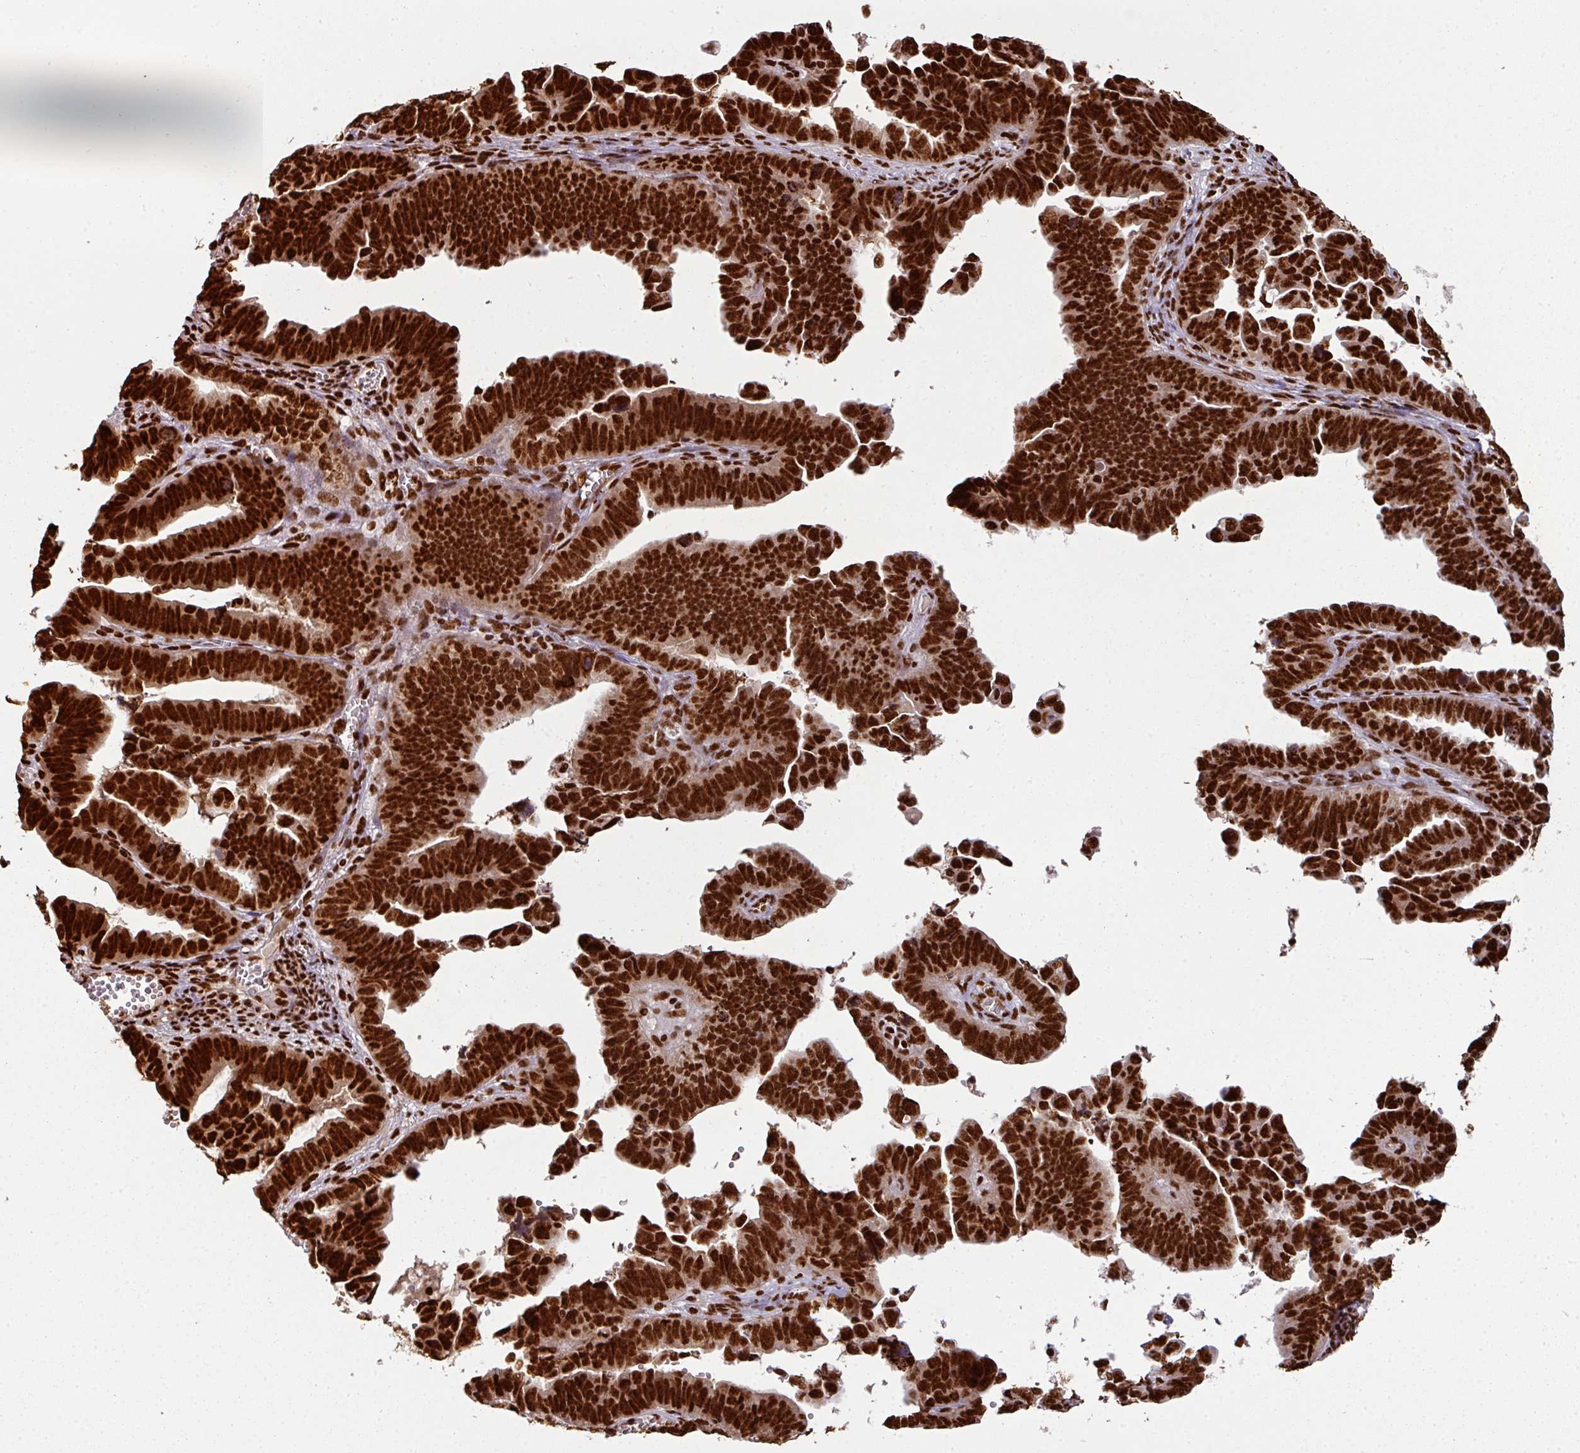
{"staining": {"intensity": "strong", "quantity": ">75%", "location": "nuclear"}, "tissue": "endometrial cancer", "cell_type": "Tumor cells", "image_type": "cancer", "snomed": [{"axis": "morphology", "description": "Adenocarcinoma, NOS"}, {"axis": "topography", "description": "Endometrium"}], "caption": "Brown immunohistochemical staining in human adenocarcinoma (endometrial) demonstrates strong nuclear staining in about >75% of tumor cells.", "gene": "SIK3", "patient": {"sex": "female", "age": 75}}